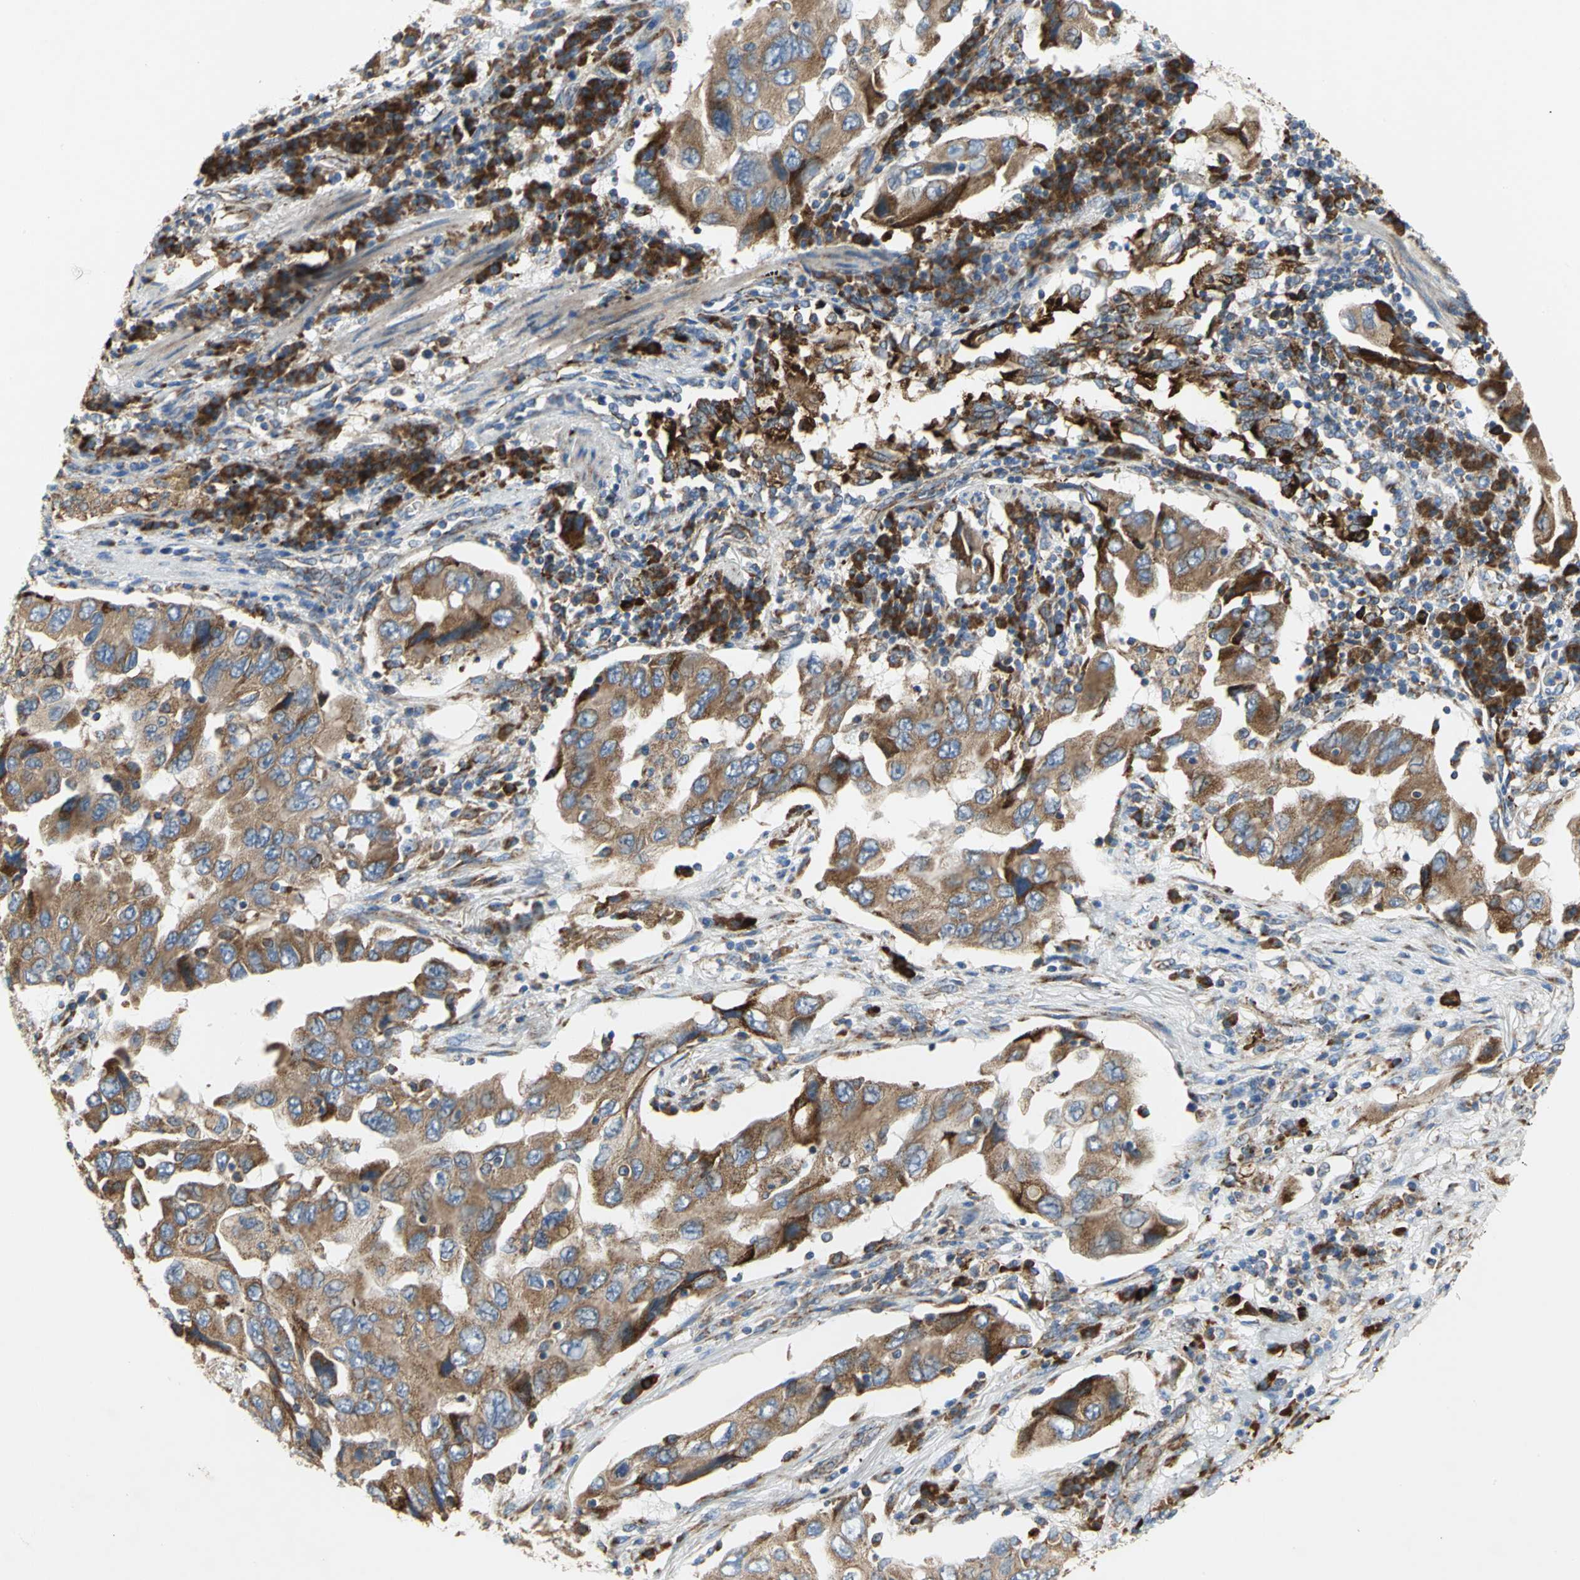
{"staining": {"intensity": "strong", "quantity": ">75%", "location": "cytoplasmic/membranous"}, "tissue": "lung cancer", "cell_type": "Tumor cells", "image_type": "cancer", "snomed": [{"axis": "morphology", "description": "Adenocarcinoma, NOS"}, {"axis": "topography", "description": "Lung"}], "caption": "Immunohistochemistry (DAB) staining of lung adenocarcinoma shows strong cytoplasmic/membranous protein staining in about >75% of tumor cells.", "gene": "TULP4", "patient": {"sex": "female", "age": 65}}